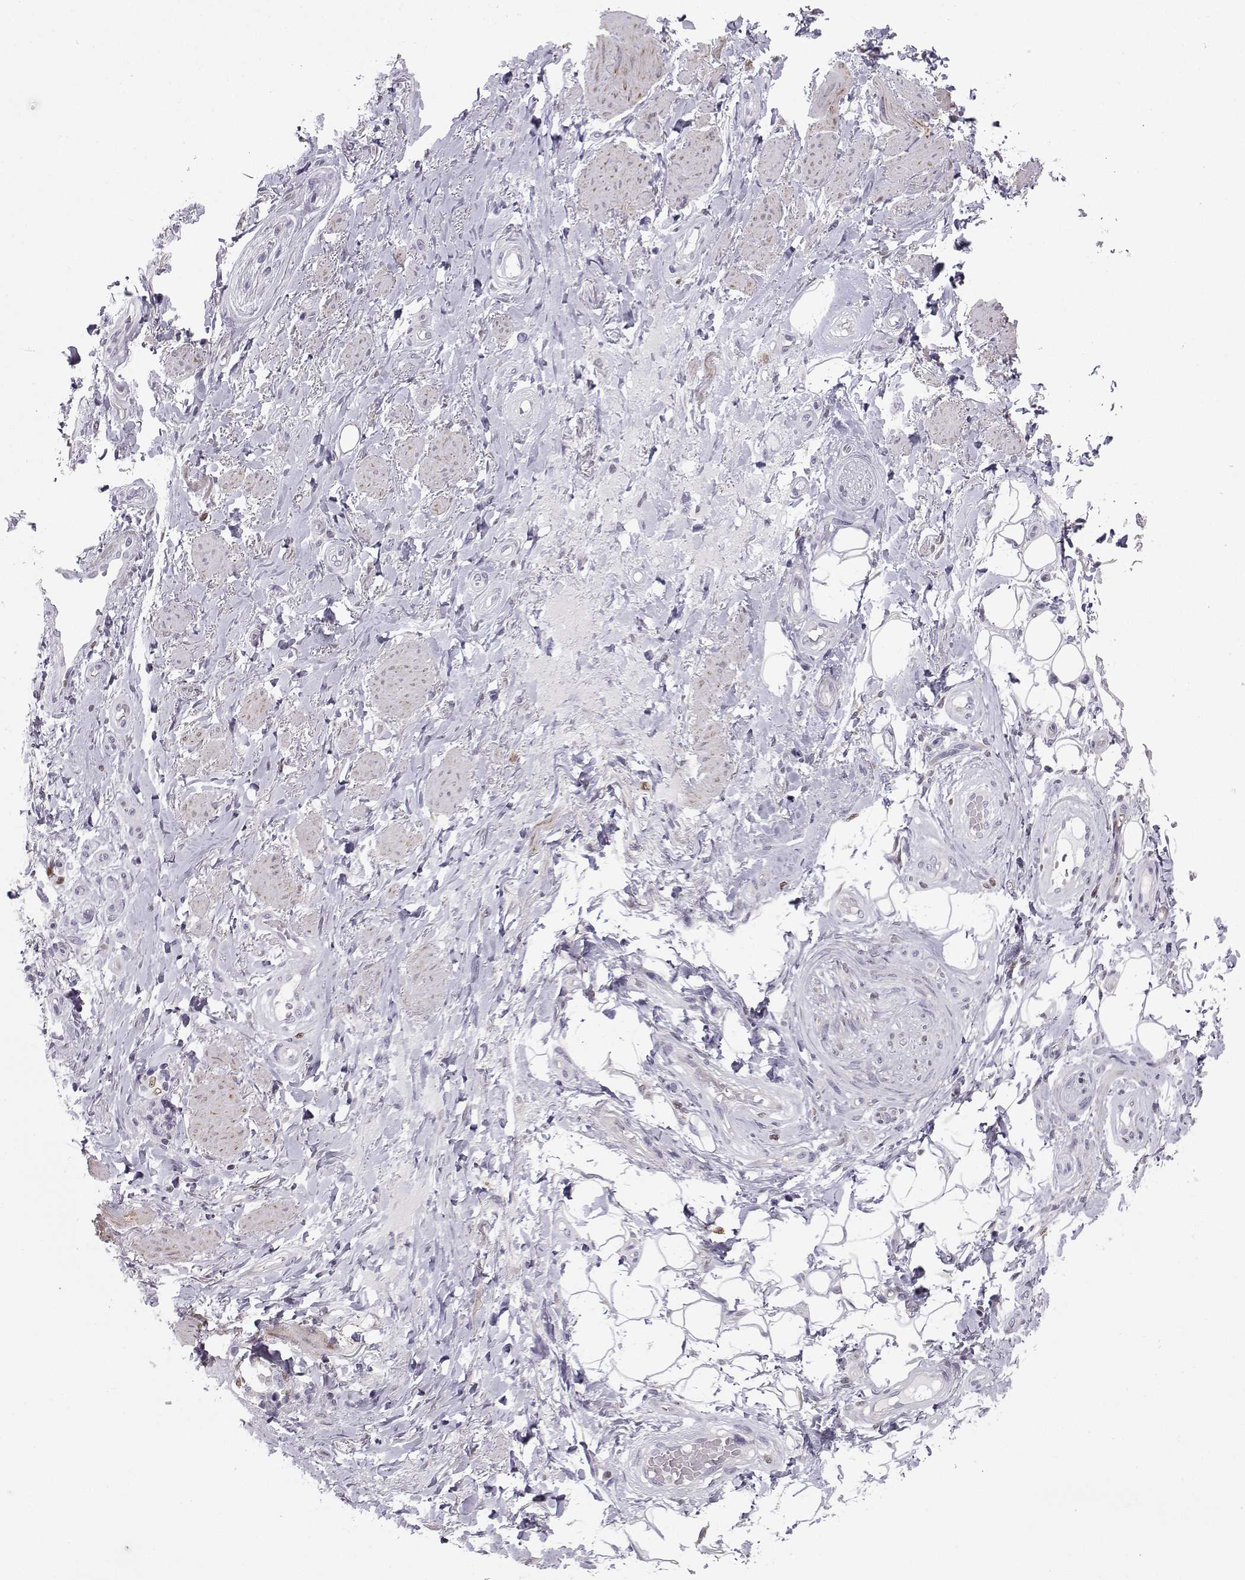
{"staining": {"intensity": "negative", "quantity": "none", "location": "none"}, "tissue": "adipose tissue", "cell_type": "Adipocytes", "image_type": "normal", "snomed": [{"axis": "morphology", "description": "Normal tissue, NOS"}, {"axis": "topography", "description": "Anal"}, {"axis": "topography", "description": "Peripheral nerve tissue"}], "caption": "DAB (3,3'-diaminobenzidine) immunohistochemical staining of unremarkable adipose tissue demonstrates no significant expression in adipocytes. Brightfield microscopy of immunohistochemistry stained with DAB (brown) and hematoxylin (blue), captured at high magnification.", "gene": "DCLK3", "patient": {"sex": "male", "age": 53}}